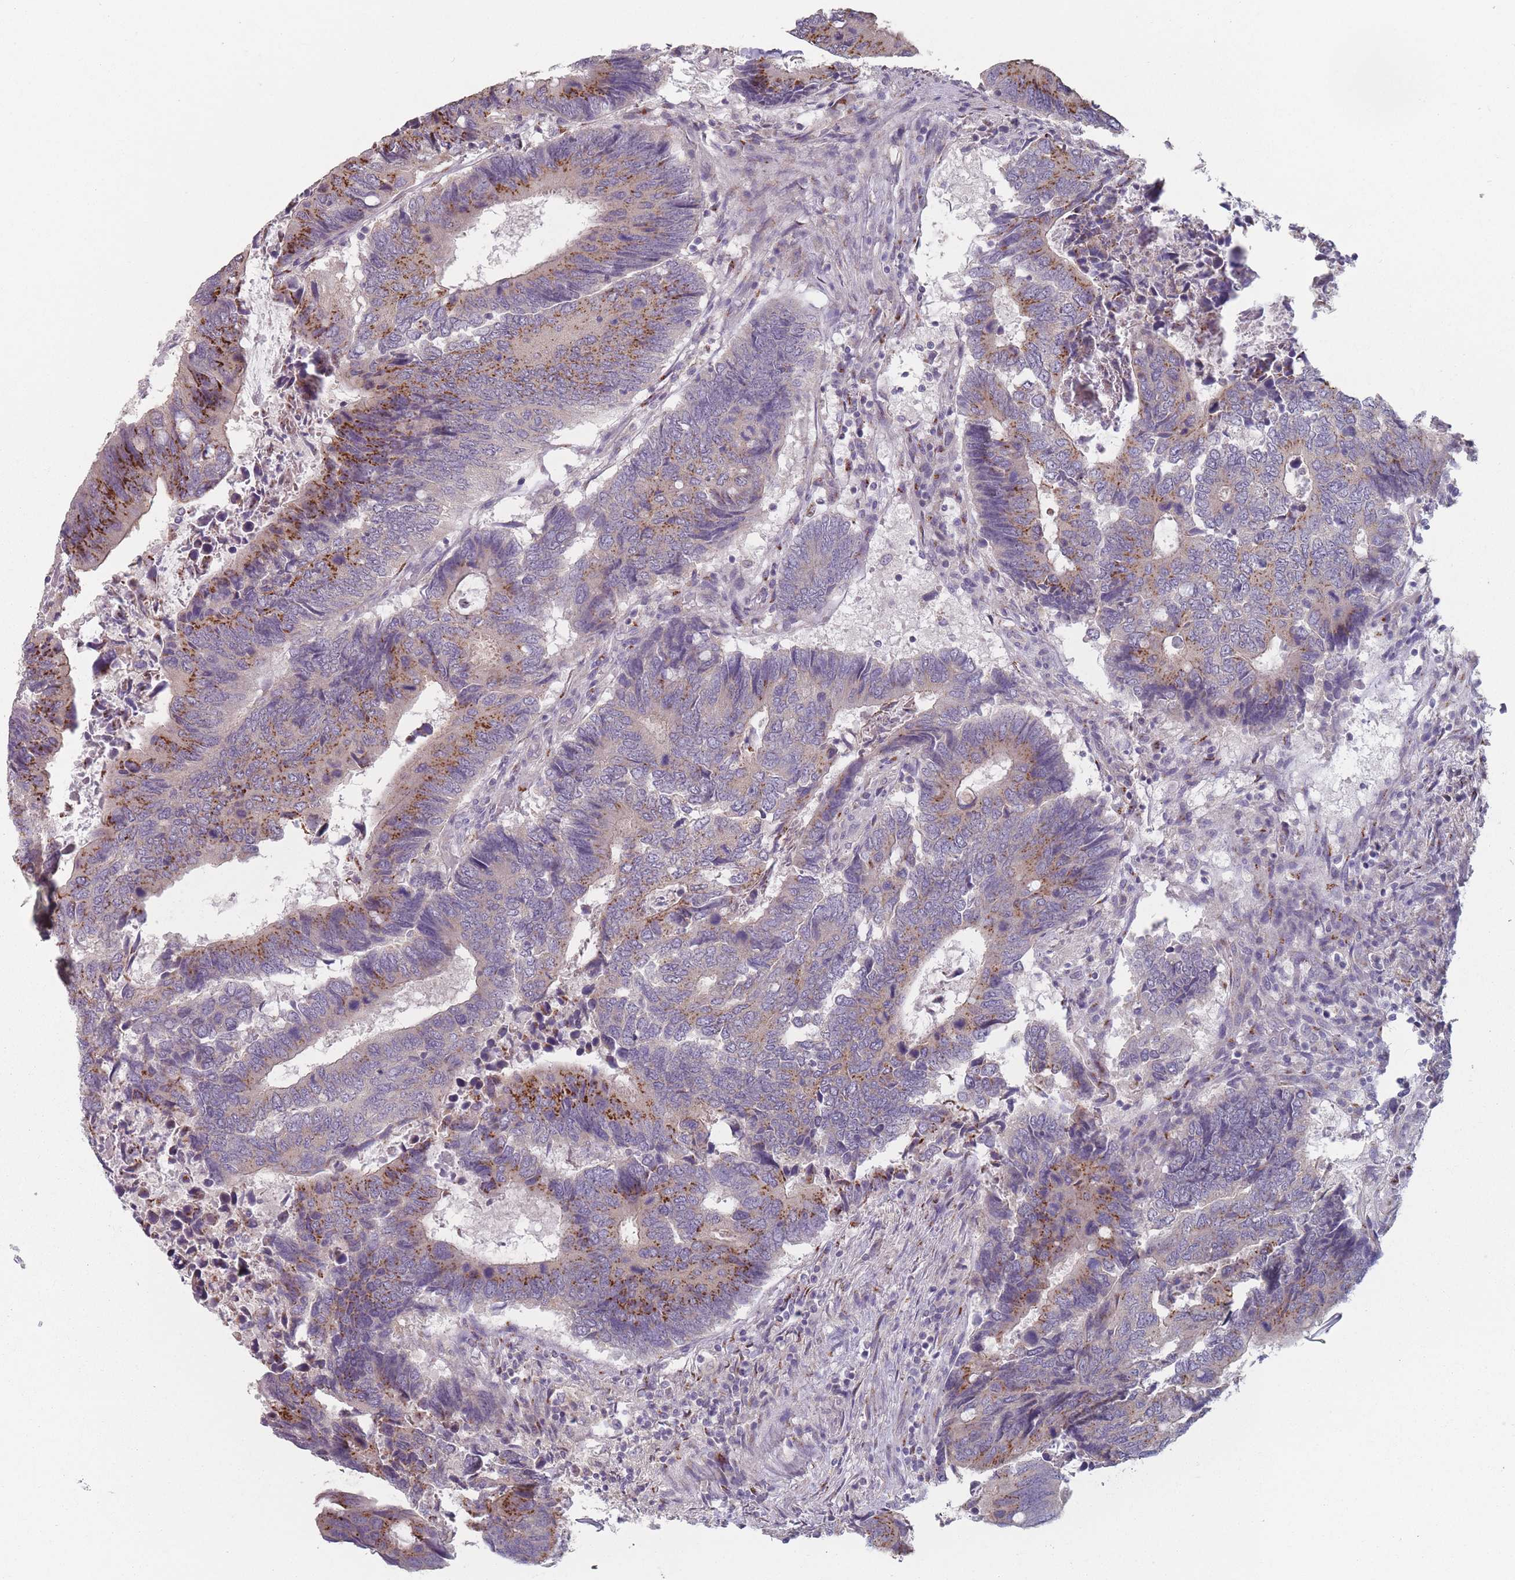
{"staining": {"intensity": "moderate", "quantity": "25%-75%", "location": "cytoplasmic/membranous"}, "tissue": "colorectal cancer", "cell_type": "Tumor cells", "image_type": "cancer", "snomed": [{"axis": "morphology", "description": "Adenocarcinoma, NOS"}, {"axis": "topography", "description": "Colon"}], "caption": "Colorectal adenocarcinoma tissue exhibits moderate cytoplasmic/membranous expression in approximately 25%-75% of tumor cells", "gene": "AKAIN1", "patient": {"sex": "male", "age": 87}}